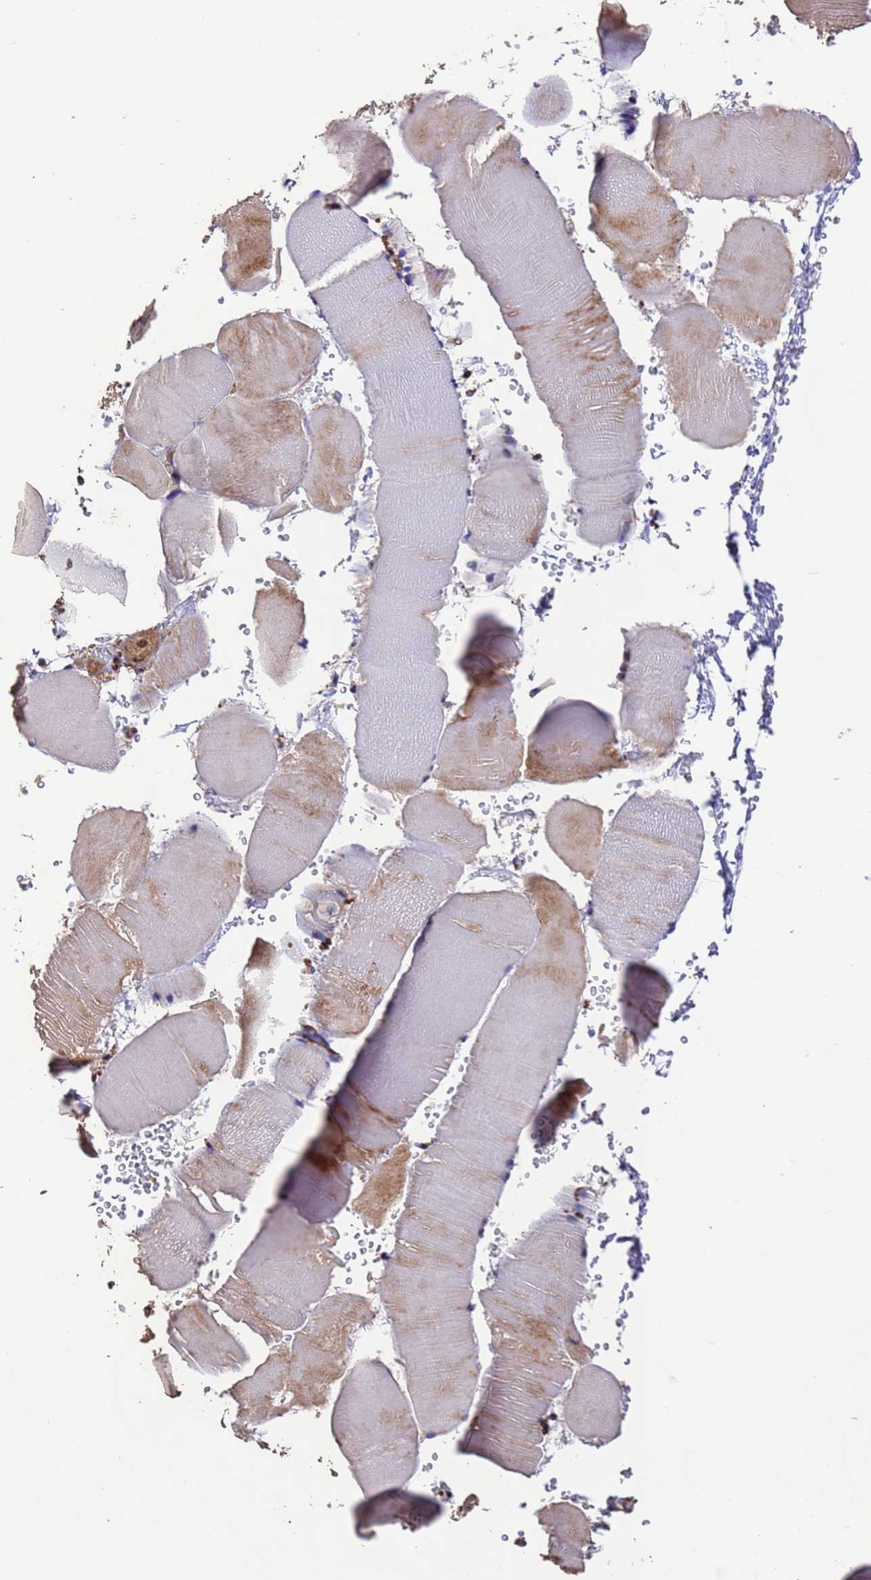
{"staining": {"intensity": "moderate", "quantity": ">75%", "location": "cytoplasmic/membranous,nuclear"}, "tissue": "skeletal muscle", "cell_type": "Myocytes", "image_type": "normal", "snomed": [{"axis": "morphology", "description": "Normal tissue, NOS"}, {"axis": "topography", "description": "Skeletal muscle"}], "caption": "Skeletal muscle was stained to show a protein in brown. There is medium levels of moderate cytoplasmic/membranous,nuclear staining in about >75% of myocytes. (DAB IHC, brown staining for protein, blue staining for nuclei).", "gene": "VSTM4", "patient": {"sex": "male", "age": 62}}